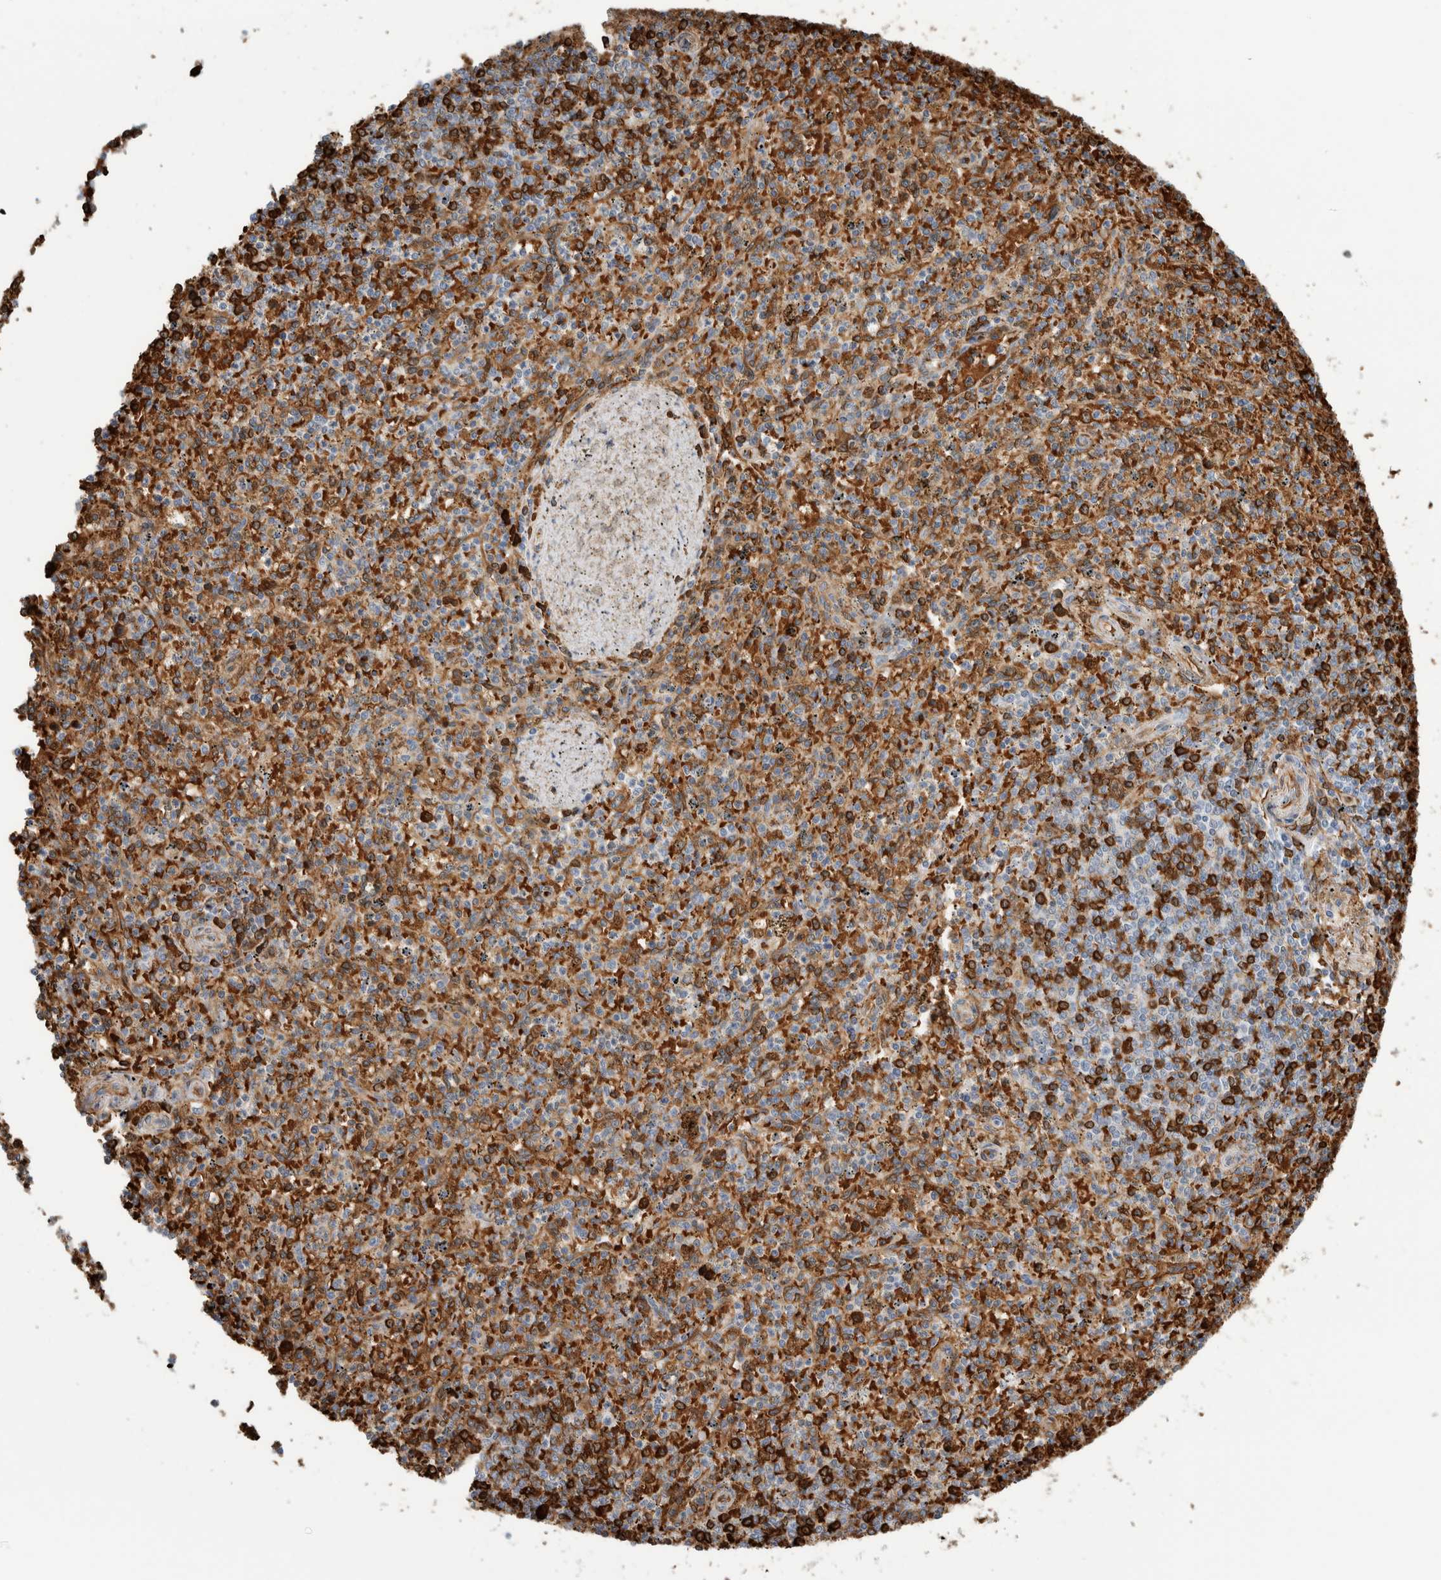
{"staining": {"intensity": "strong", "quantity": "25%-75%", "location": "cytoplasmic/membranous"}, "tissue": "spleen", "cell_type": "Cells in red pulp", "image_type": "normal", "snomed": [{"axis": "morphology", "description": "Normal tissue, NOS"}, {"axis": "topography", "description": "Spleen"}], "caption": "Human spleen stained for a protein (brown) demonstrates strong cytoplasmic/membranous positive expression in about 25%-75% of cells in red pulp.", "gene": "CA1", "patient": {"sex": "male", "age": 72}}